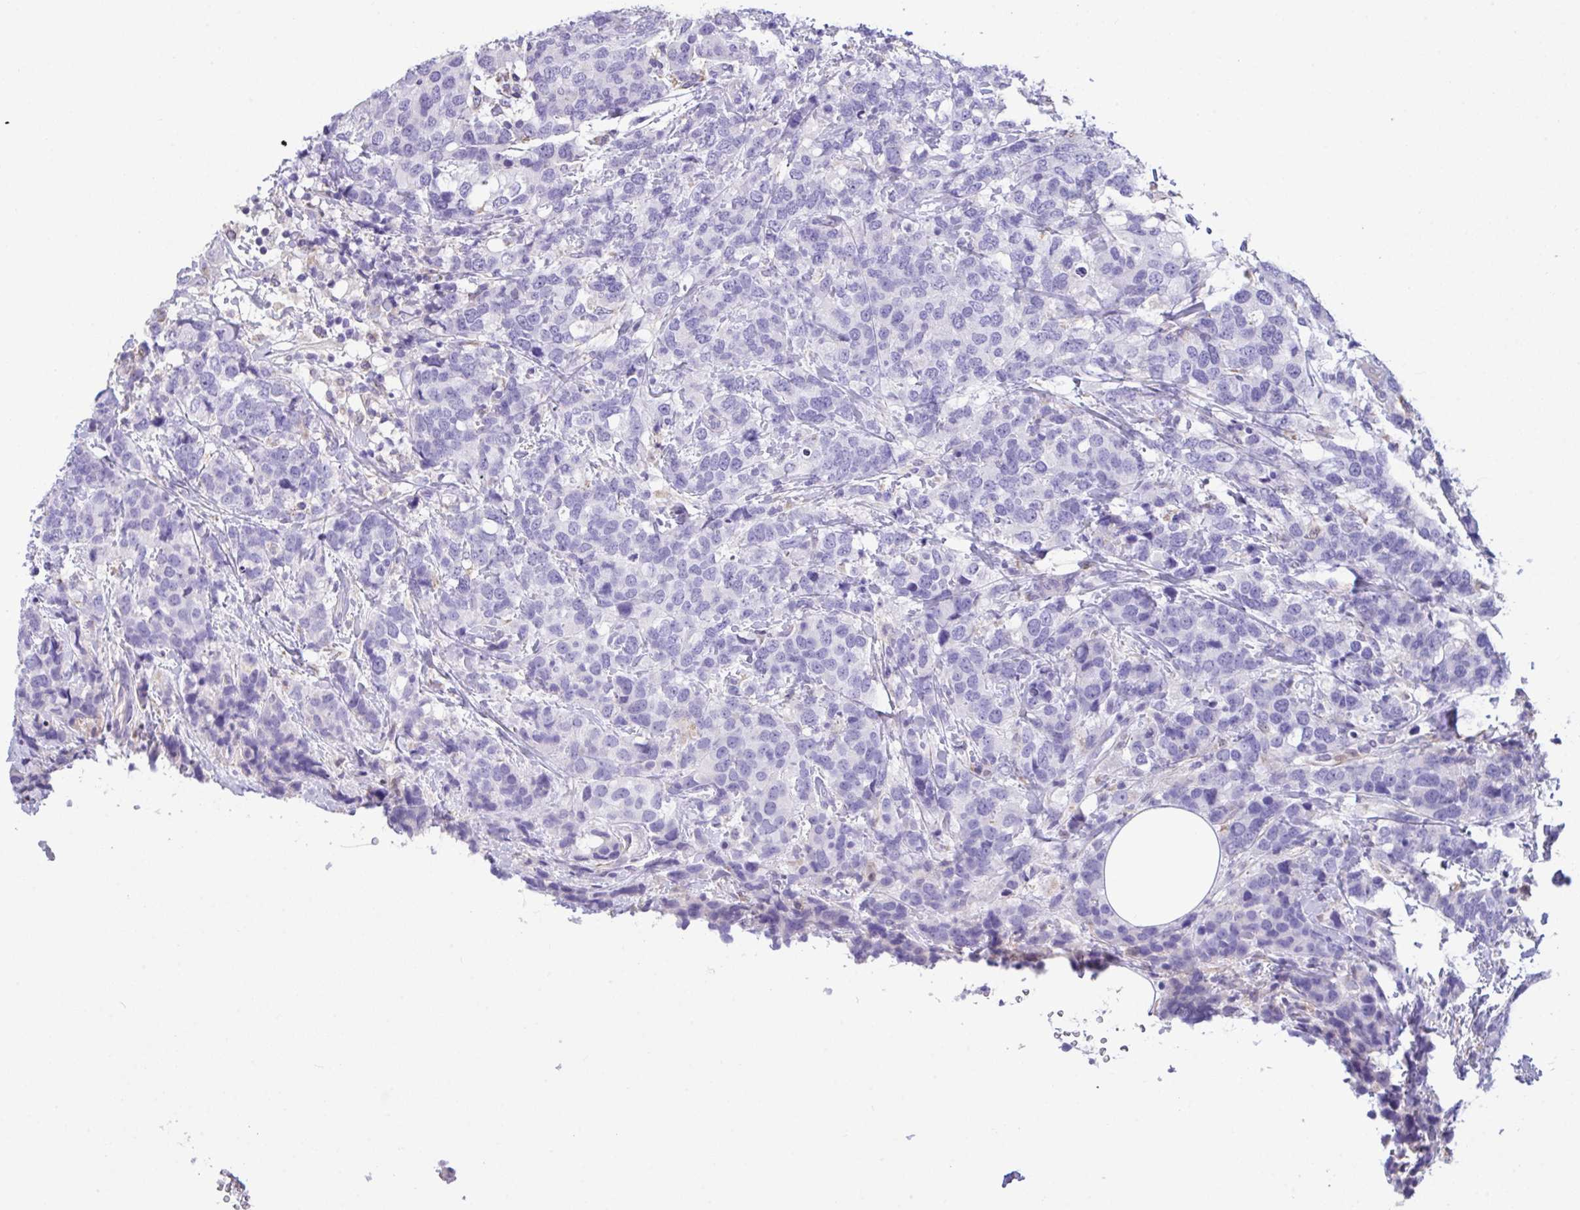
{"staining": {"intensity": "negative", "quantity": "none", "location": "none"}, "tissue": "breast cancer", "cell_type": "Tumor cells", "image_type": "cancer", "snomed": [{"axis": "morphology", "description": "Lobular carcinoma"}, {"axis": "topography", "description": "Breast"}], "caption": "High magnification brightfield microscopy of lobular carcinoma (breast) stained with DAB (3,3'-diaminobenzidine) (brown) and counterstained with hematoxylin (blue): tumor cells show no significant staining.", "gene": "CA10", "patient": {"sex": "female", "age": 59}}